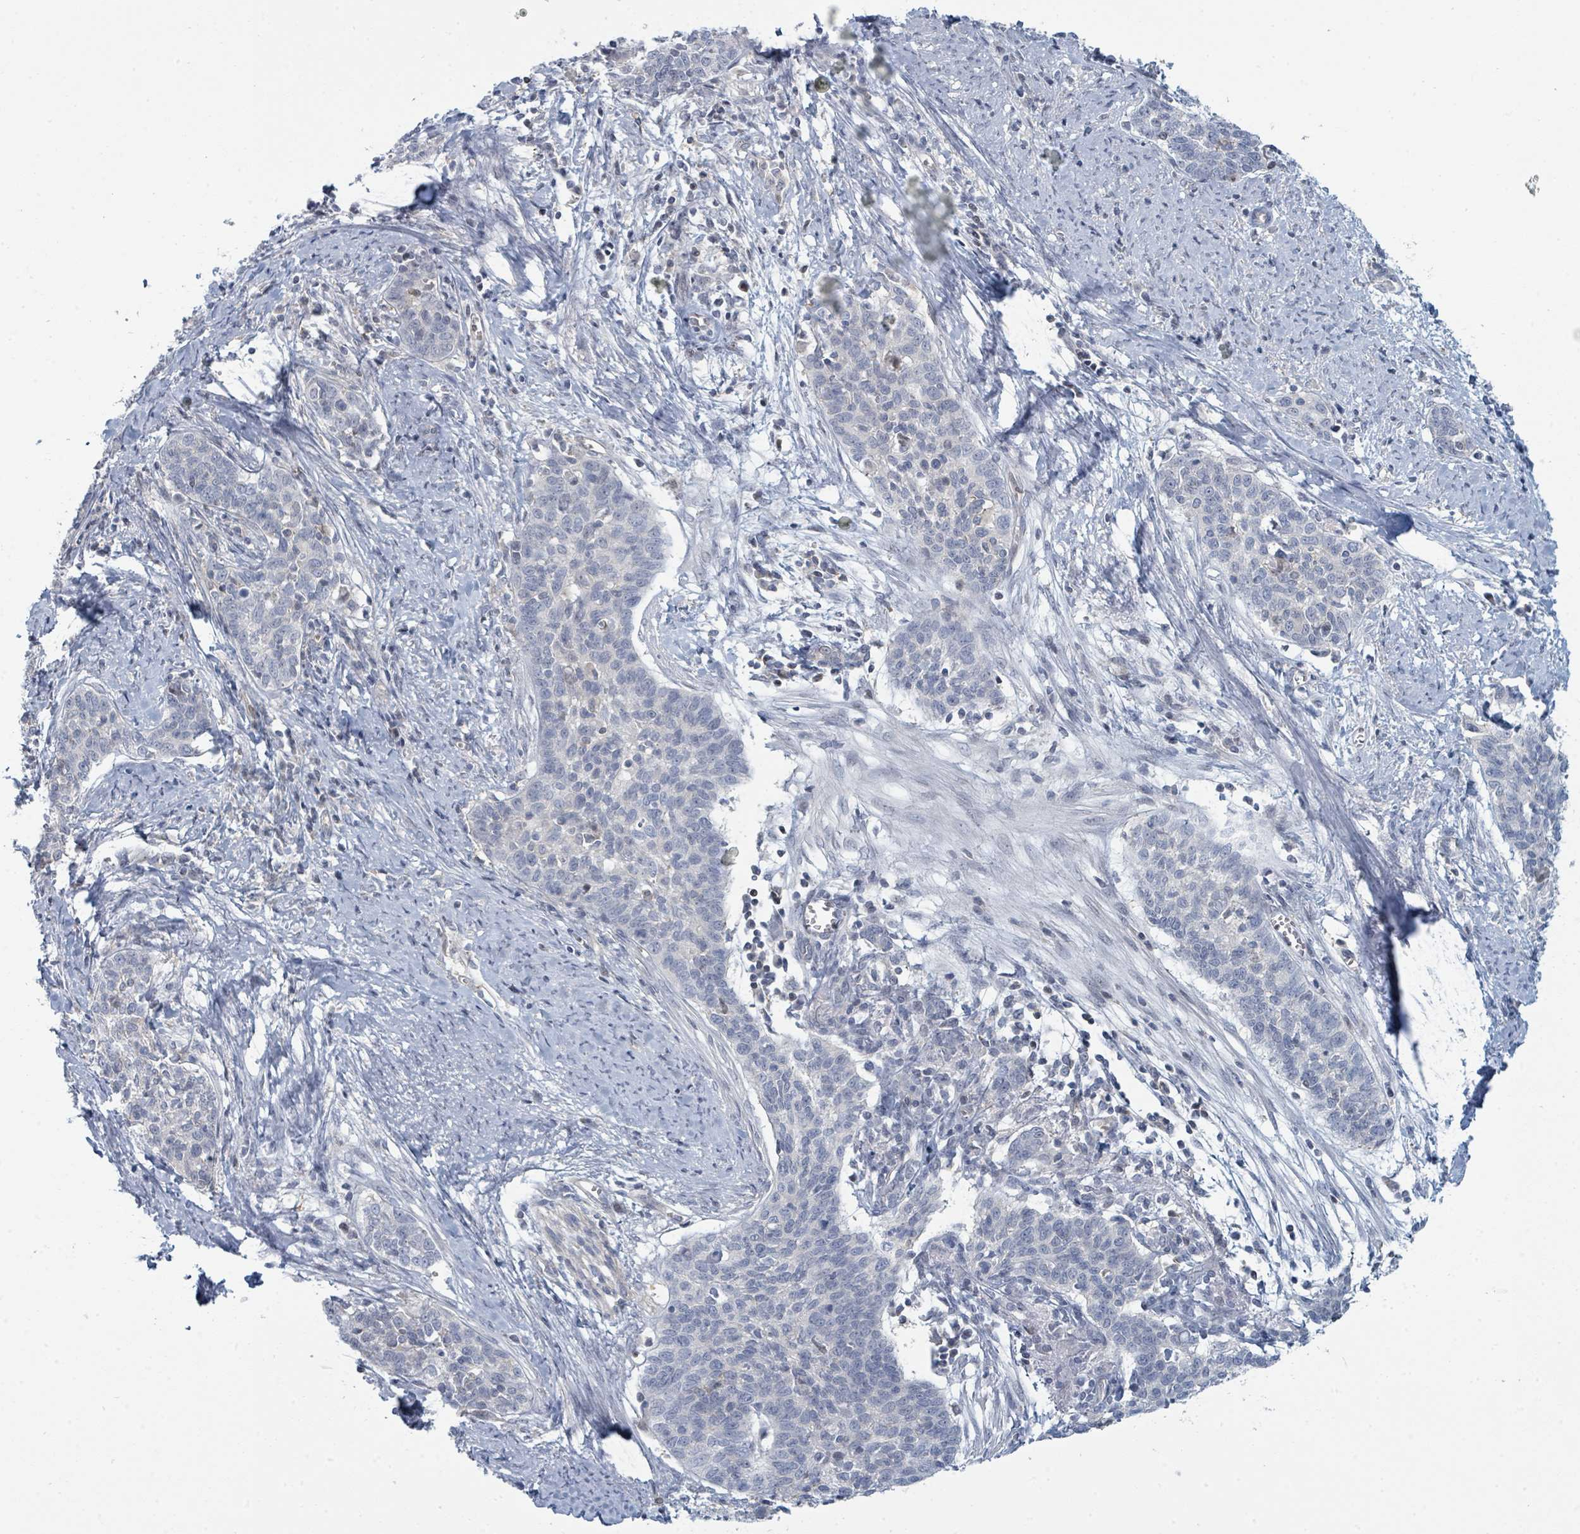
{"staining": {"intensity": "negative", "quantity": "none", "location": "none"}, "tissue": "cervical cancer", "cell_type": "Tumor cells", "image_type": "cancer", "snomed": [{"axis": "morphology", "description": "Squamous cell carcinoma, NOS"}, {"axis": "topography", "description": "Cervix"}], "caption": "An immunohistochemistry histopathology image of cervical cancer (squamous cell carcinoma) is shown. There is no staining in tumor cells of cervical cancer (squamous cell carcinoma).", "gene": "SLC25A45", "patient": {"sex": "female", "age": 39}}